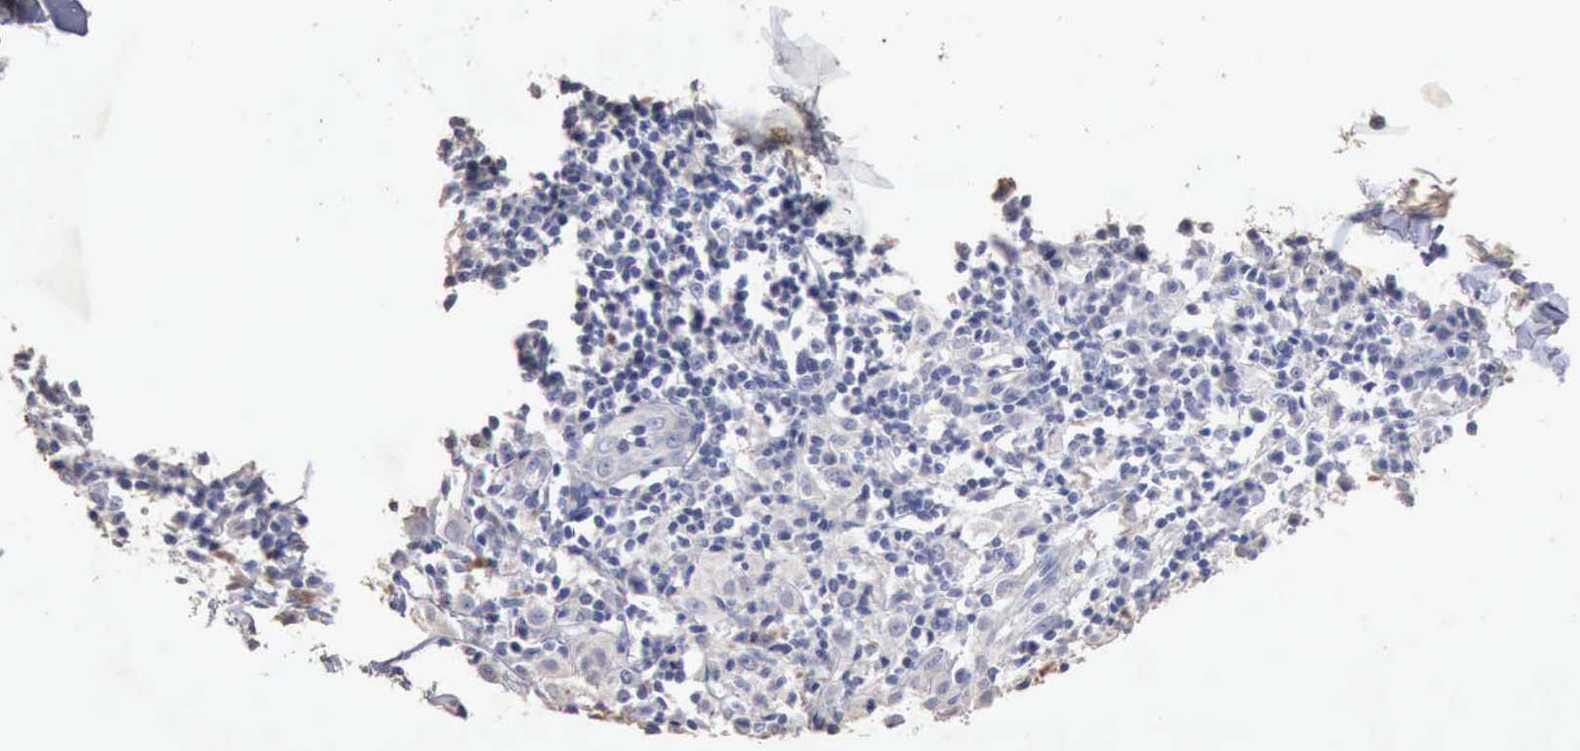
{"staining": {"intensity": "negative", "quantity": "none", "location": "none"}, "tissue": "melanoma", "cell_type": "Tumor cells", "image_type": "cancer", "snomed": [{"axis": "morphology", "description": "Malignant melanoma, NOS"}, {"axis": "topography", "description": "Skin"}], "caption": "Melanoma was stained to show a protein in brown. There is no significant staining in tumor cells.", "gene": "KRT6B", "patient": {"sex": "female", "age": 52}}